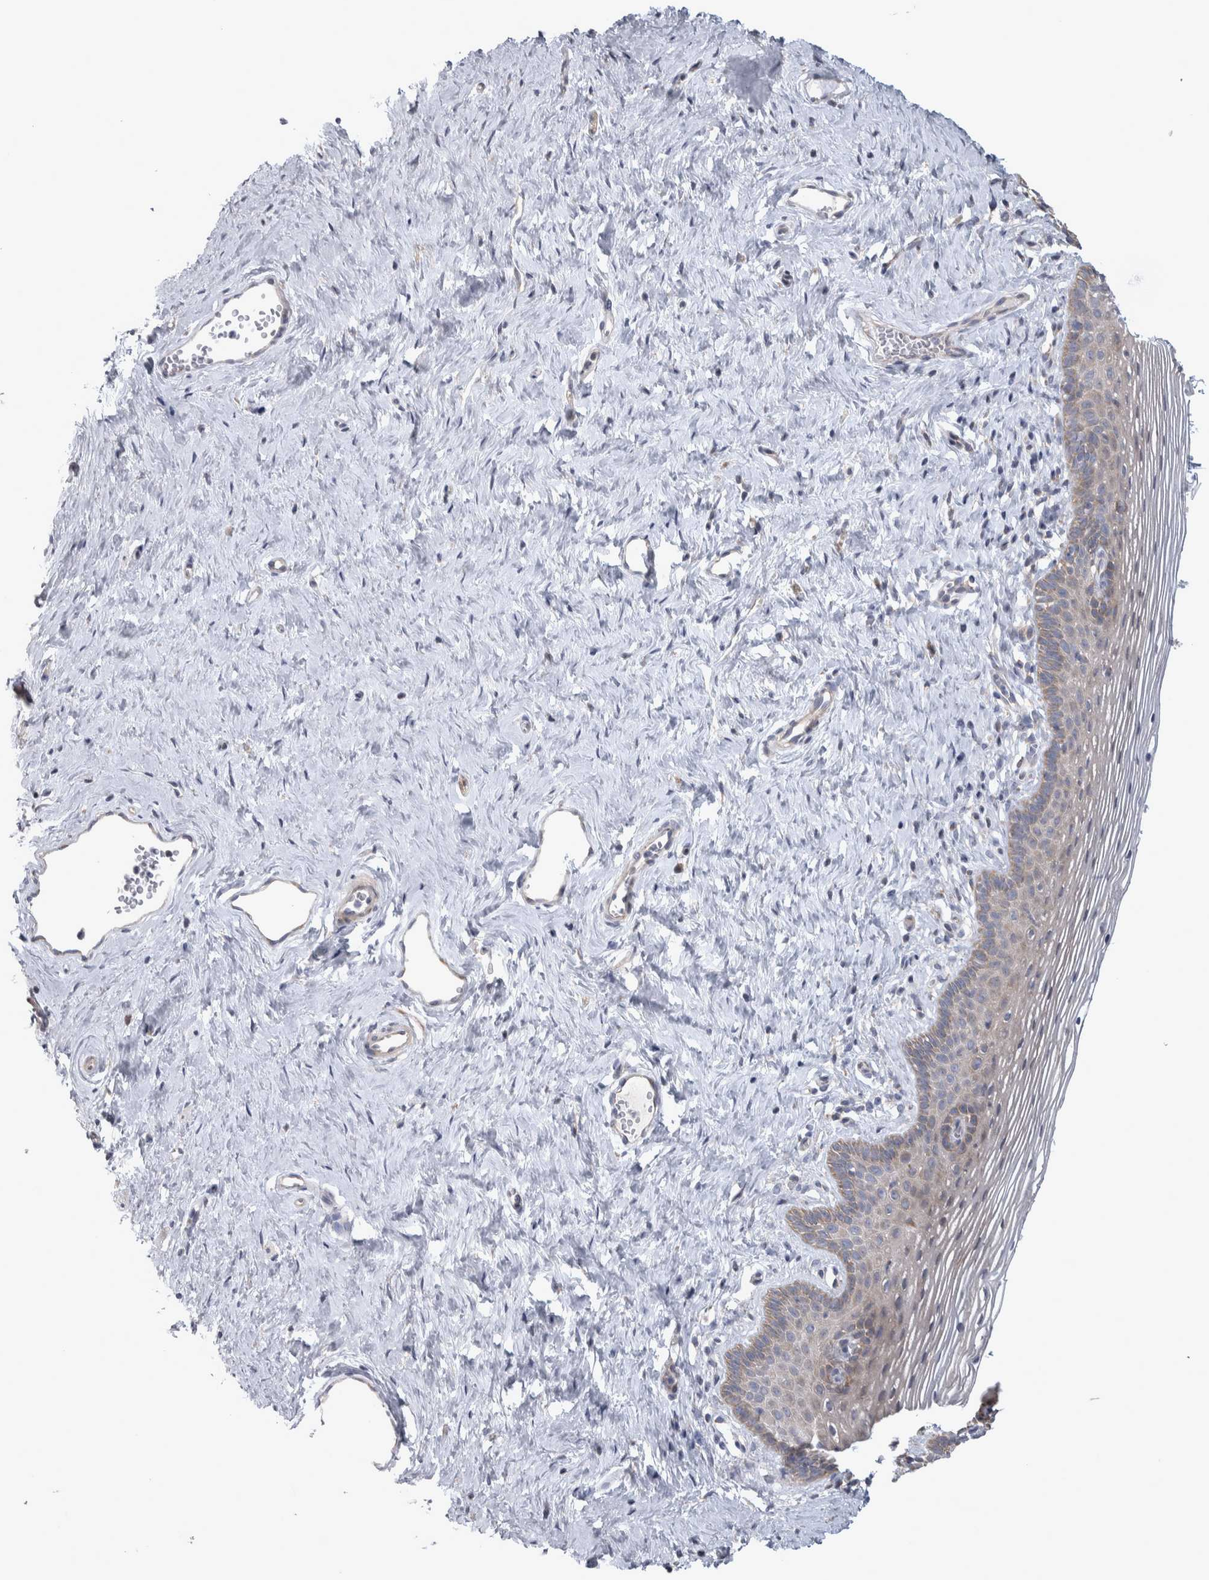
{"staining": {"intensity": "weak", "quantity": "<25%", "location": "cytoplasmic/membranous"}, "tissue": "vagina", "cell_type": "Squamous epithelial cells", "image_type": "normal", "snomed": [{"axis": "morphology", "description": "Normal tissue, NOS"}, {"axis": "topography", "description": "Vagina"}], "caption": "Micrograph shows no protein expression in squamous epithelial cells of normal vagina.", "gene": "SCO1", "patient": {"sex": "female", "age": 32}}